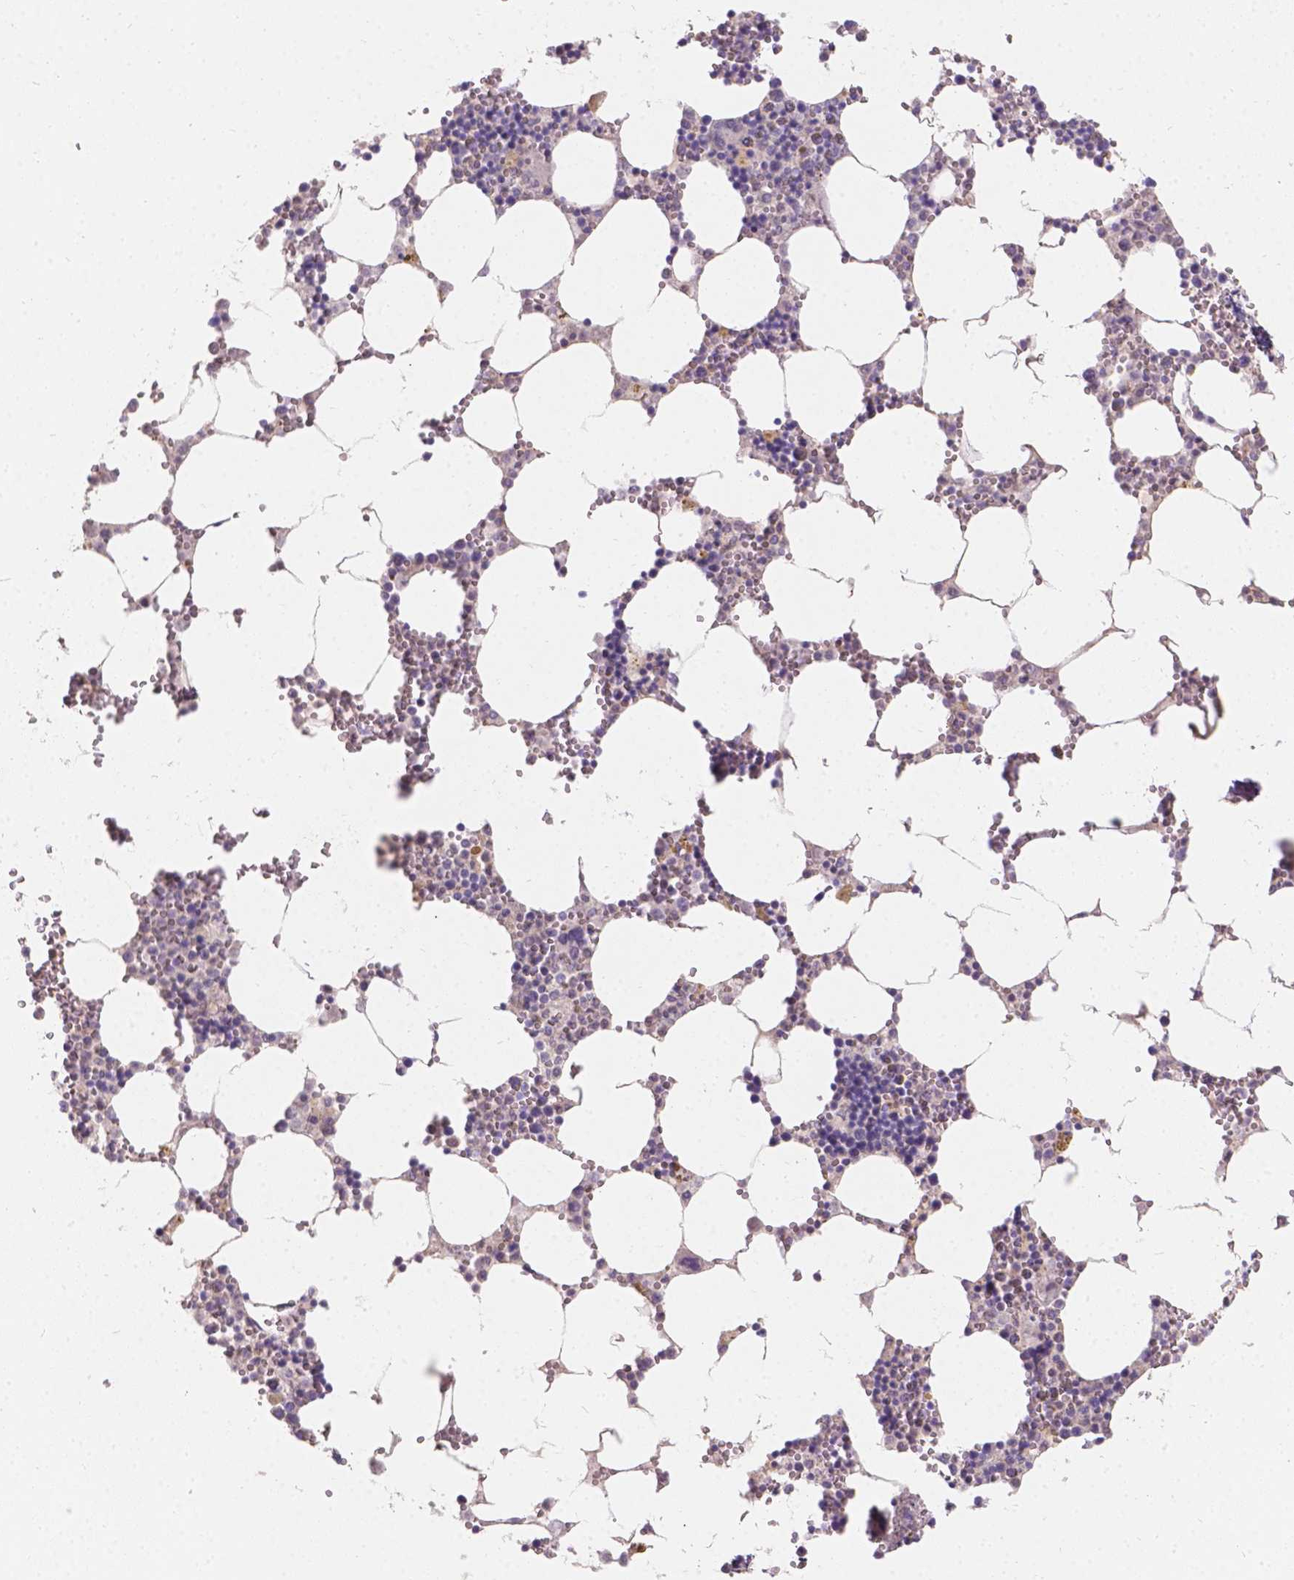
{"staining": {"intensity": "negative", "quantity": "none", "location": "none"}, "tissue": "bone marrow", "cell_type": "Hematopoietic cells", "image_type": "normal", "snomed": [{"axis": "morphology", "description": "Normal tissue, NOS"}, {"axis": "topography", "description": "Bone marrow"}], "caption": "Protein analysis of normal bone marrow exhibits no significant positivity in hematopoietic cells. The staining is performed using DAB brown chromogen with nuclei counter-stained in using hematoxylin.", "gene": "DCAF4L1", "patient": {"sex": "male", "age": 54}}